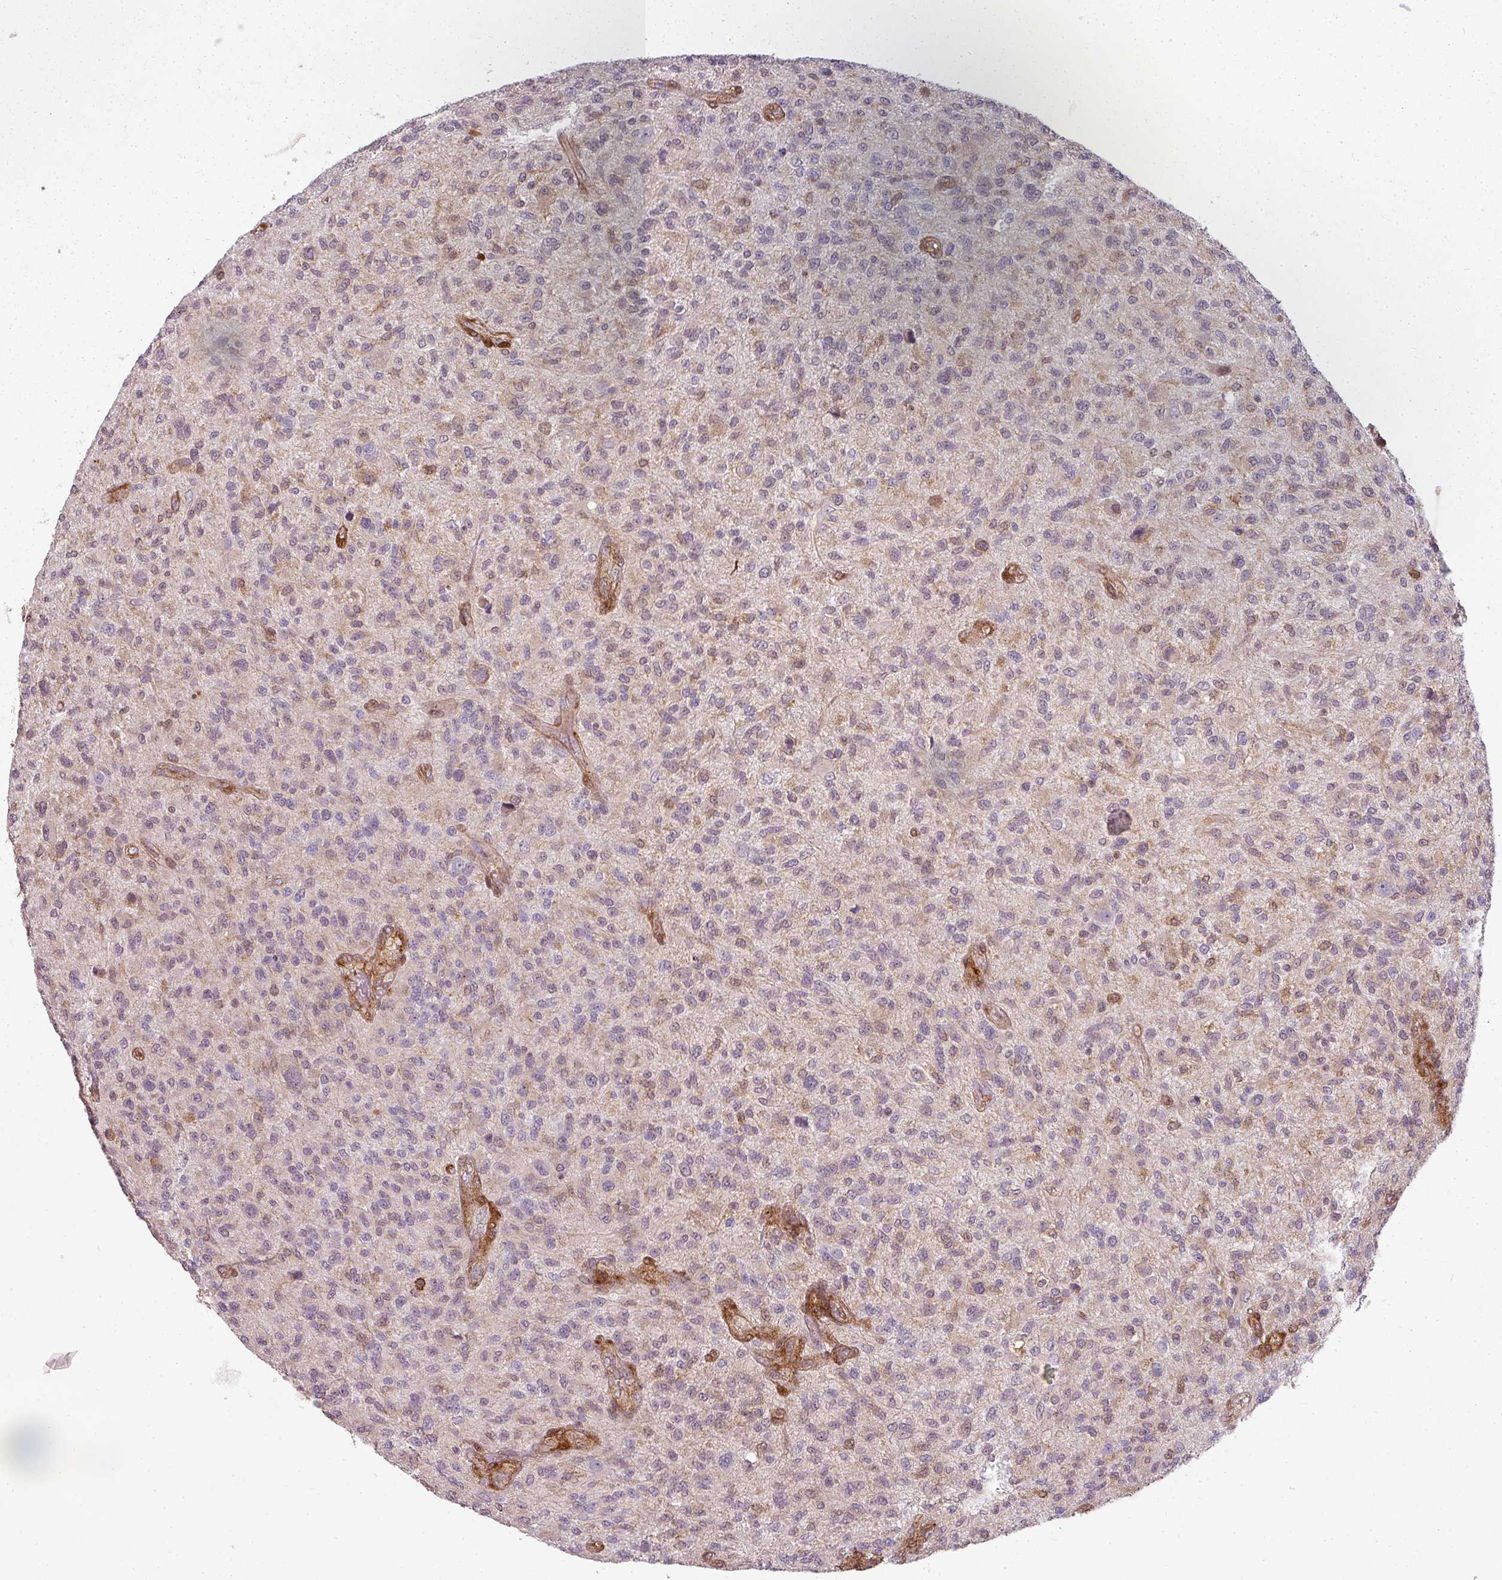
{"staining": {"intensity": "negative", "quantity": "none", "location": "none"}, "tissue": "glioma", "cell_type": "Tumor cells", "image_type": "cancer", "snomed": [{"axis": "morphology", "description": "Glioma, malignant, High grade"}, {"axis": "topography", "description": "Brain"}], "caption": "High power microscopy photomicrograph of an immunohistochemistry image of high-grade glioma (malignant), revealing no significant expression in tumor cells.", "gene": "CLIC1", "patient": {"sex": "male", "age": 47}}